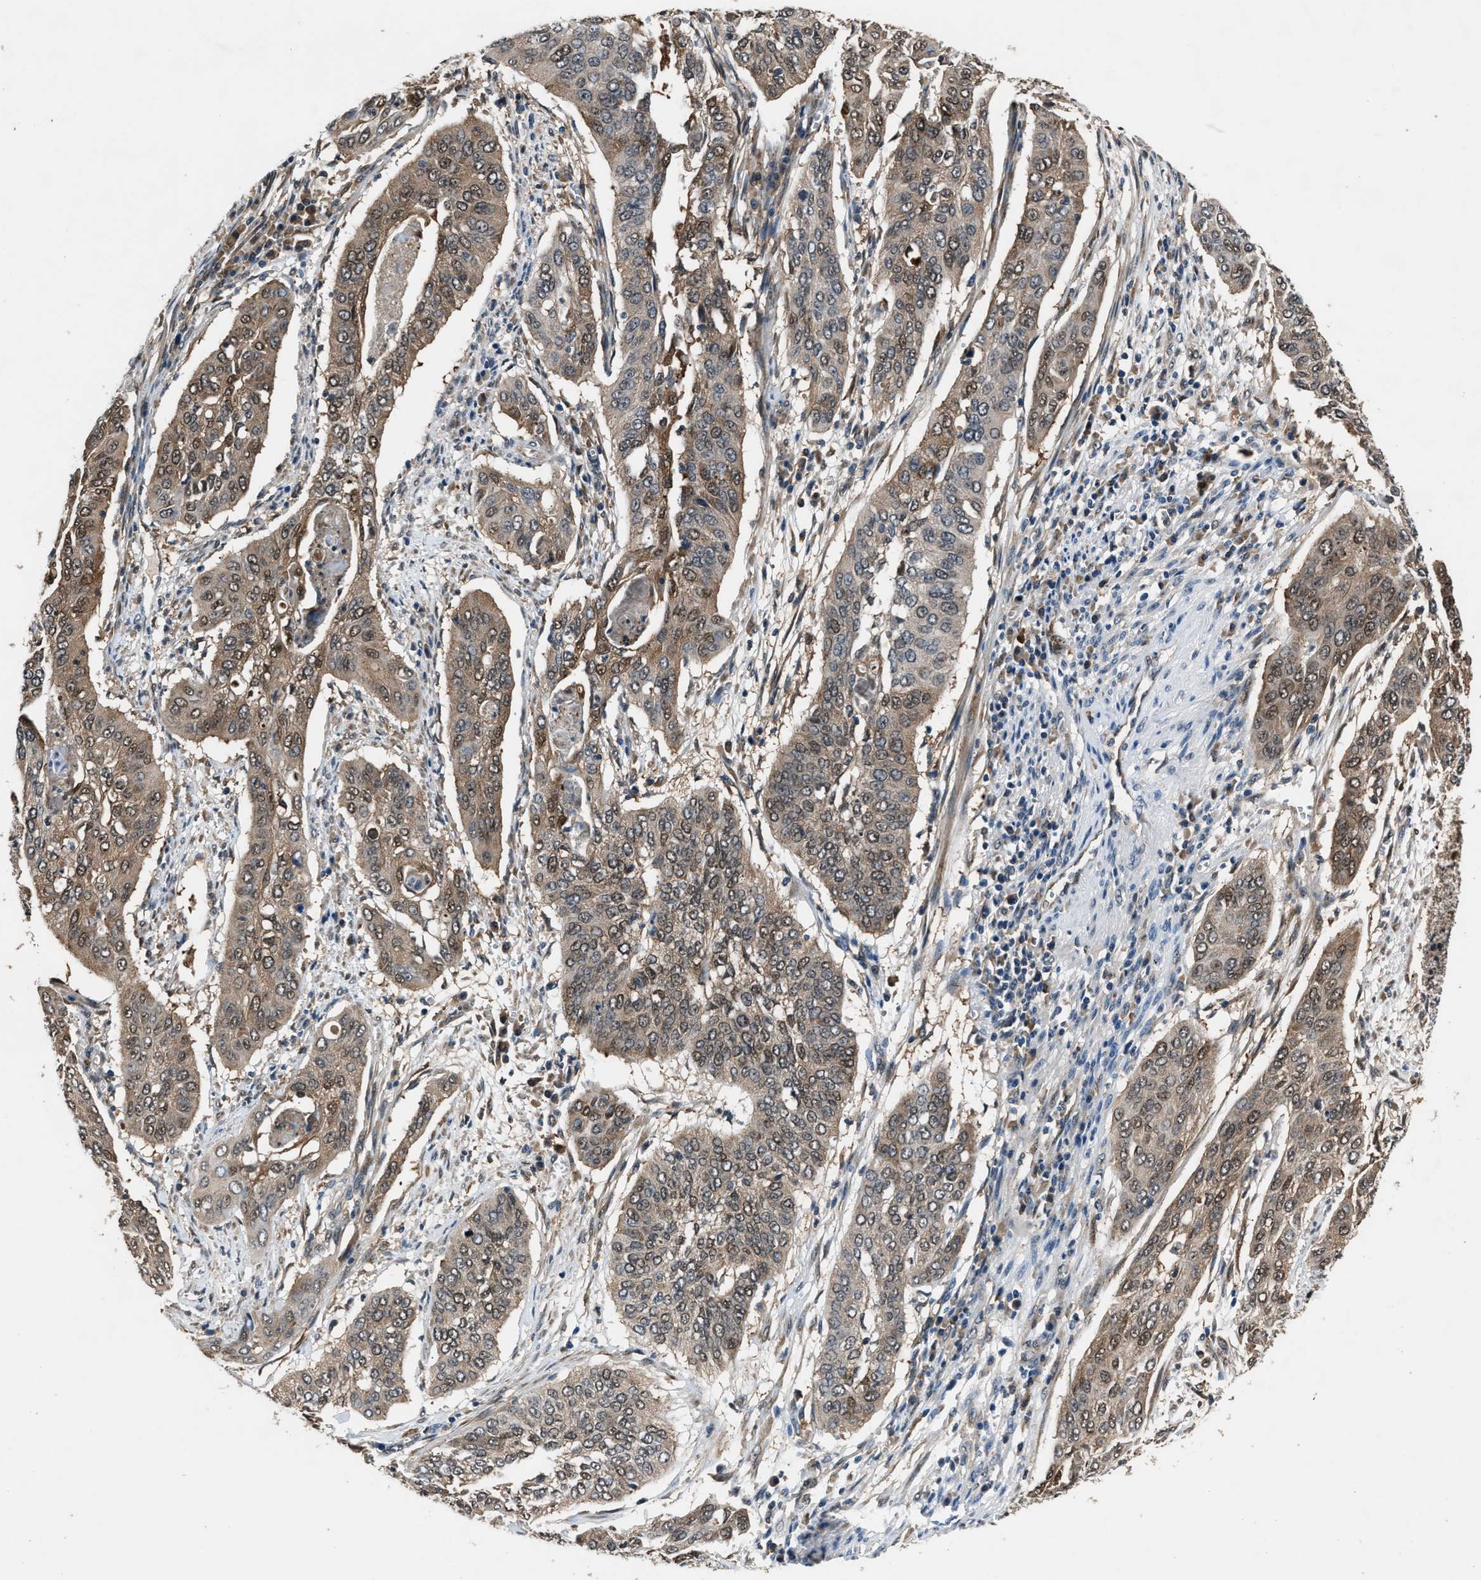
{"staining": {"intensity": "weak", "quantity": ">75%", "location": "cytoplasmic/membranous,nuclear"}, "tissue": "cervical cancer", "cell_type": "Tumor cells", "image_type": "cancer", "snomed": [{"axis": "morphology", "description": "Squamous cell carcinoma, NOS"}, {"axis": "topography", "description": "Cervix"}], "caption": "Human squamous cell carcinoma (cervical) stained with a brown dye reveals weak cytoplasmic/membranous and nuclear positive positivity in about >75% of tumor cells.", "gene": "TP53I3", "patient": {"sex": "female", "age": 39}}